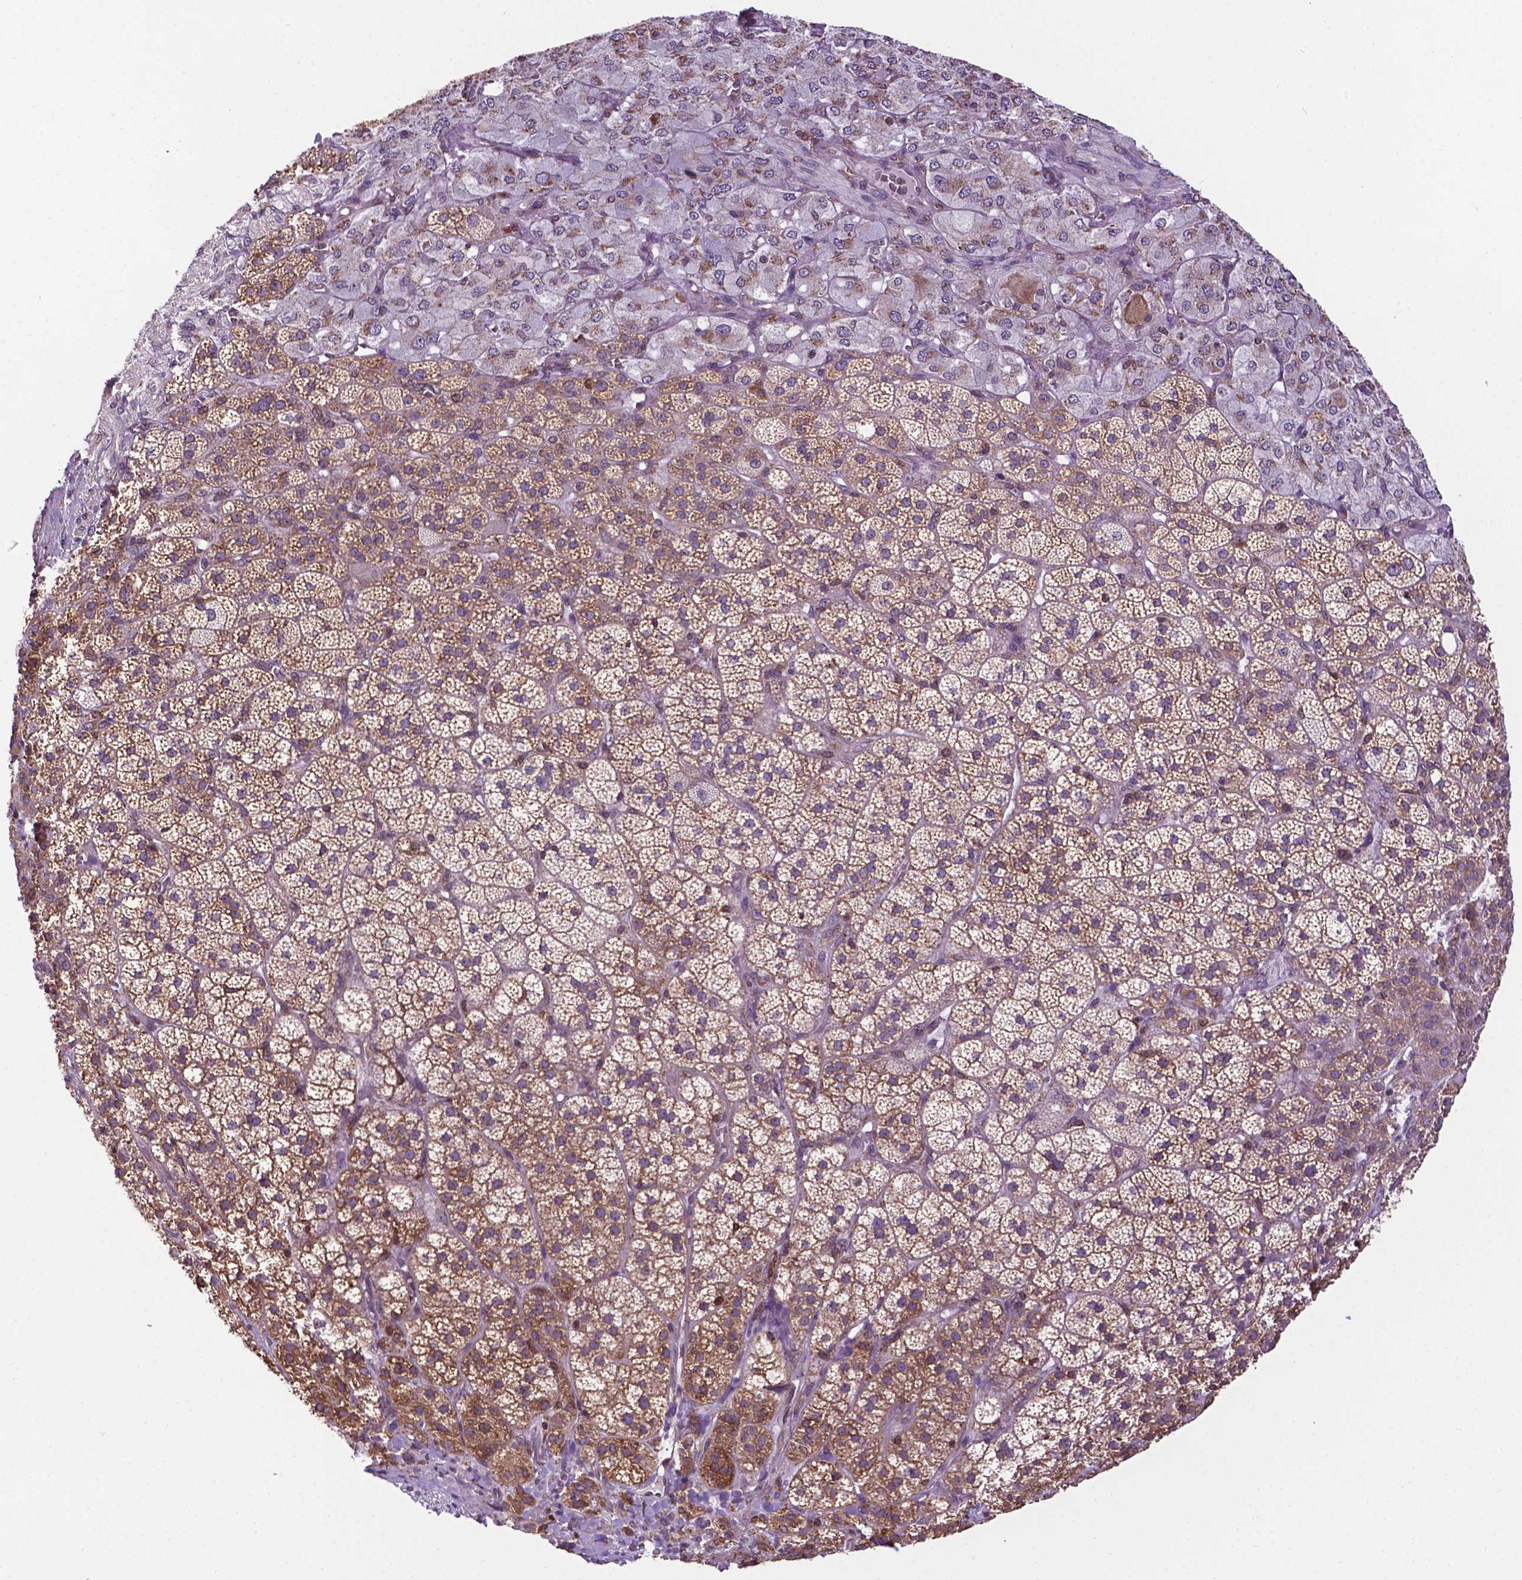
{"staining": {"intensity": "moderate", "quantity": ">75%", "location": "cytoplasmic/membranous"}, "tissue": "adrenal gland", "cell_type": "Glandular cells", "image_type": "normal", "snomed": [{"axis": "morphology", "description": "Normal tissue, NOS"}, {"axis": "topography", "description": "Adrenal gland"}], "caption": "Moderate cytoplasmic/membranous staining for a protein is appreciated in approximately >75% of glandular cells of benign adrenal gland using IHC.", "gene": "GANAB", "patient": {"sex": "female", "age": 60}}